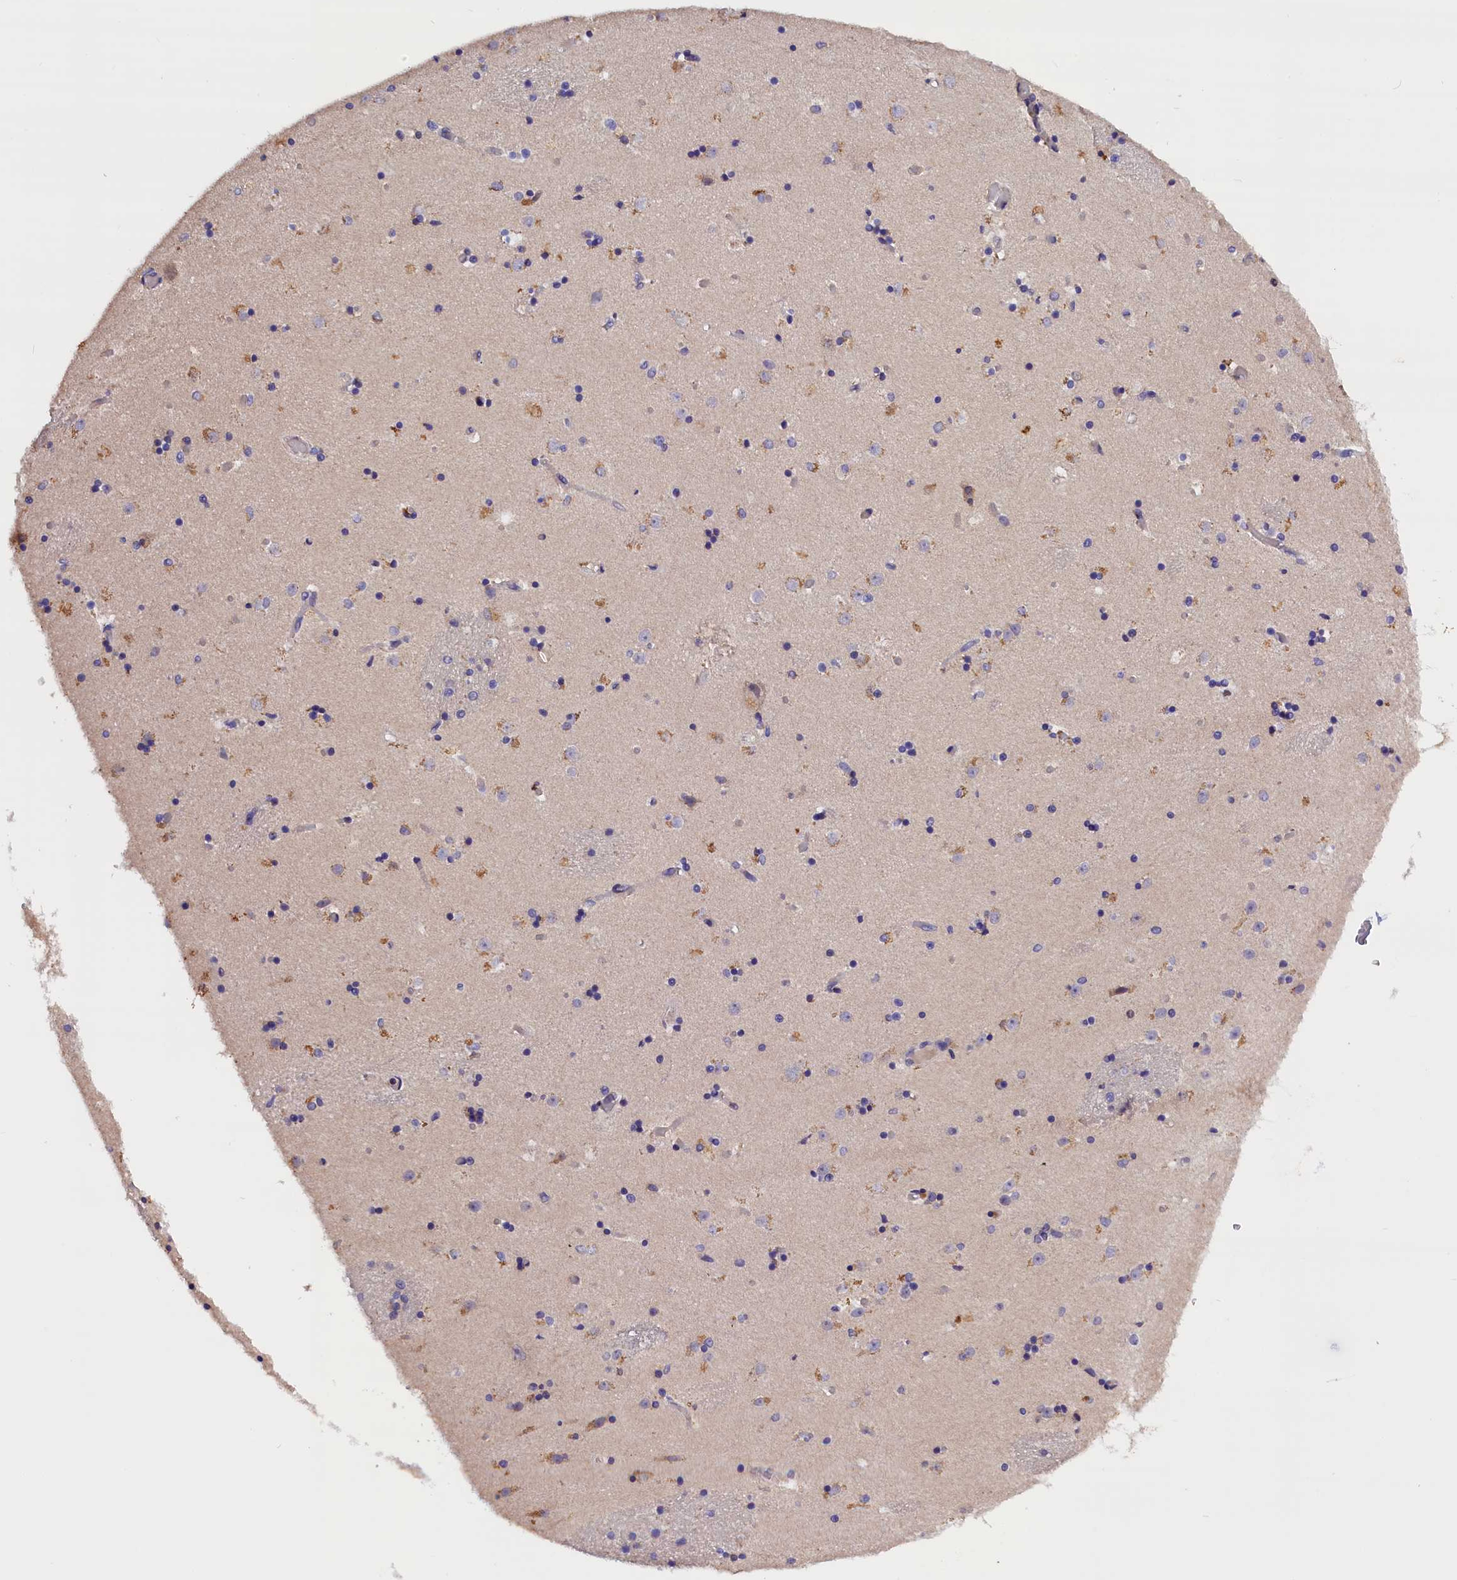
{"staining": {"intensity": "negative", "quantity": "none", "location": "none"}, "tissue": "caudate", "cell_type": "Glial cells", "image_type": "normal", "snomed": [{"axis": "morphology", "description": "Normal tissue, NOS"}, {"axis": "topography", "description": "Lateral ventricle wall"}], "caption": "This is an immunohistochemistry histopathology image of unremarkable caudate. There is no staining in glial cells.", "gene": "BTBD9", "patient": {"sex": "female", "age": 52}}